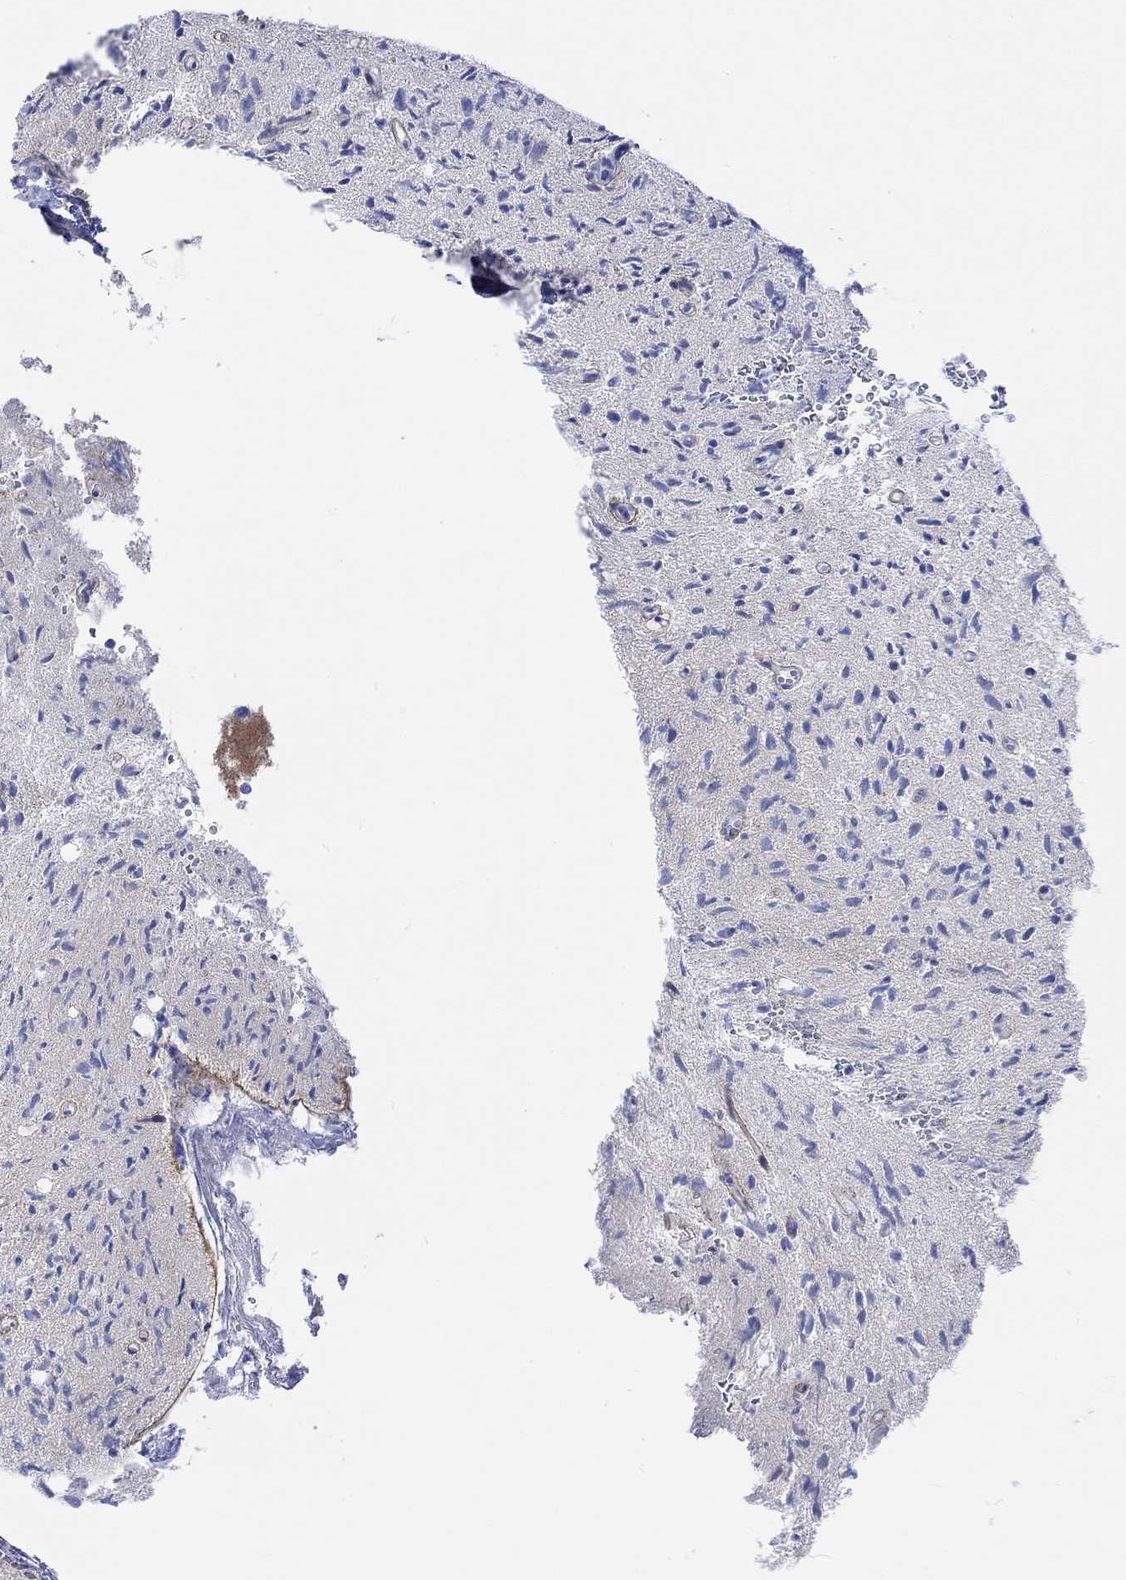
{"staining": {"intensity": "negative", "quantity": "none", "location": "none"}, "tissue": "glioma", "cell_type": "Tumor cells", "image_type": "cancer", "snomed": [{"axis": "morphology", "description": "Glioma, malignant, High grade"}, {"axis": "topography", "description": "Brain"}], "caption": "Image shows no protein staining in tumor cells of malignant glioma (high-grade) tissue.", "gene": "REEP6", "patient": {"sex": "male", "age": 64}}